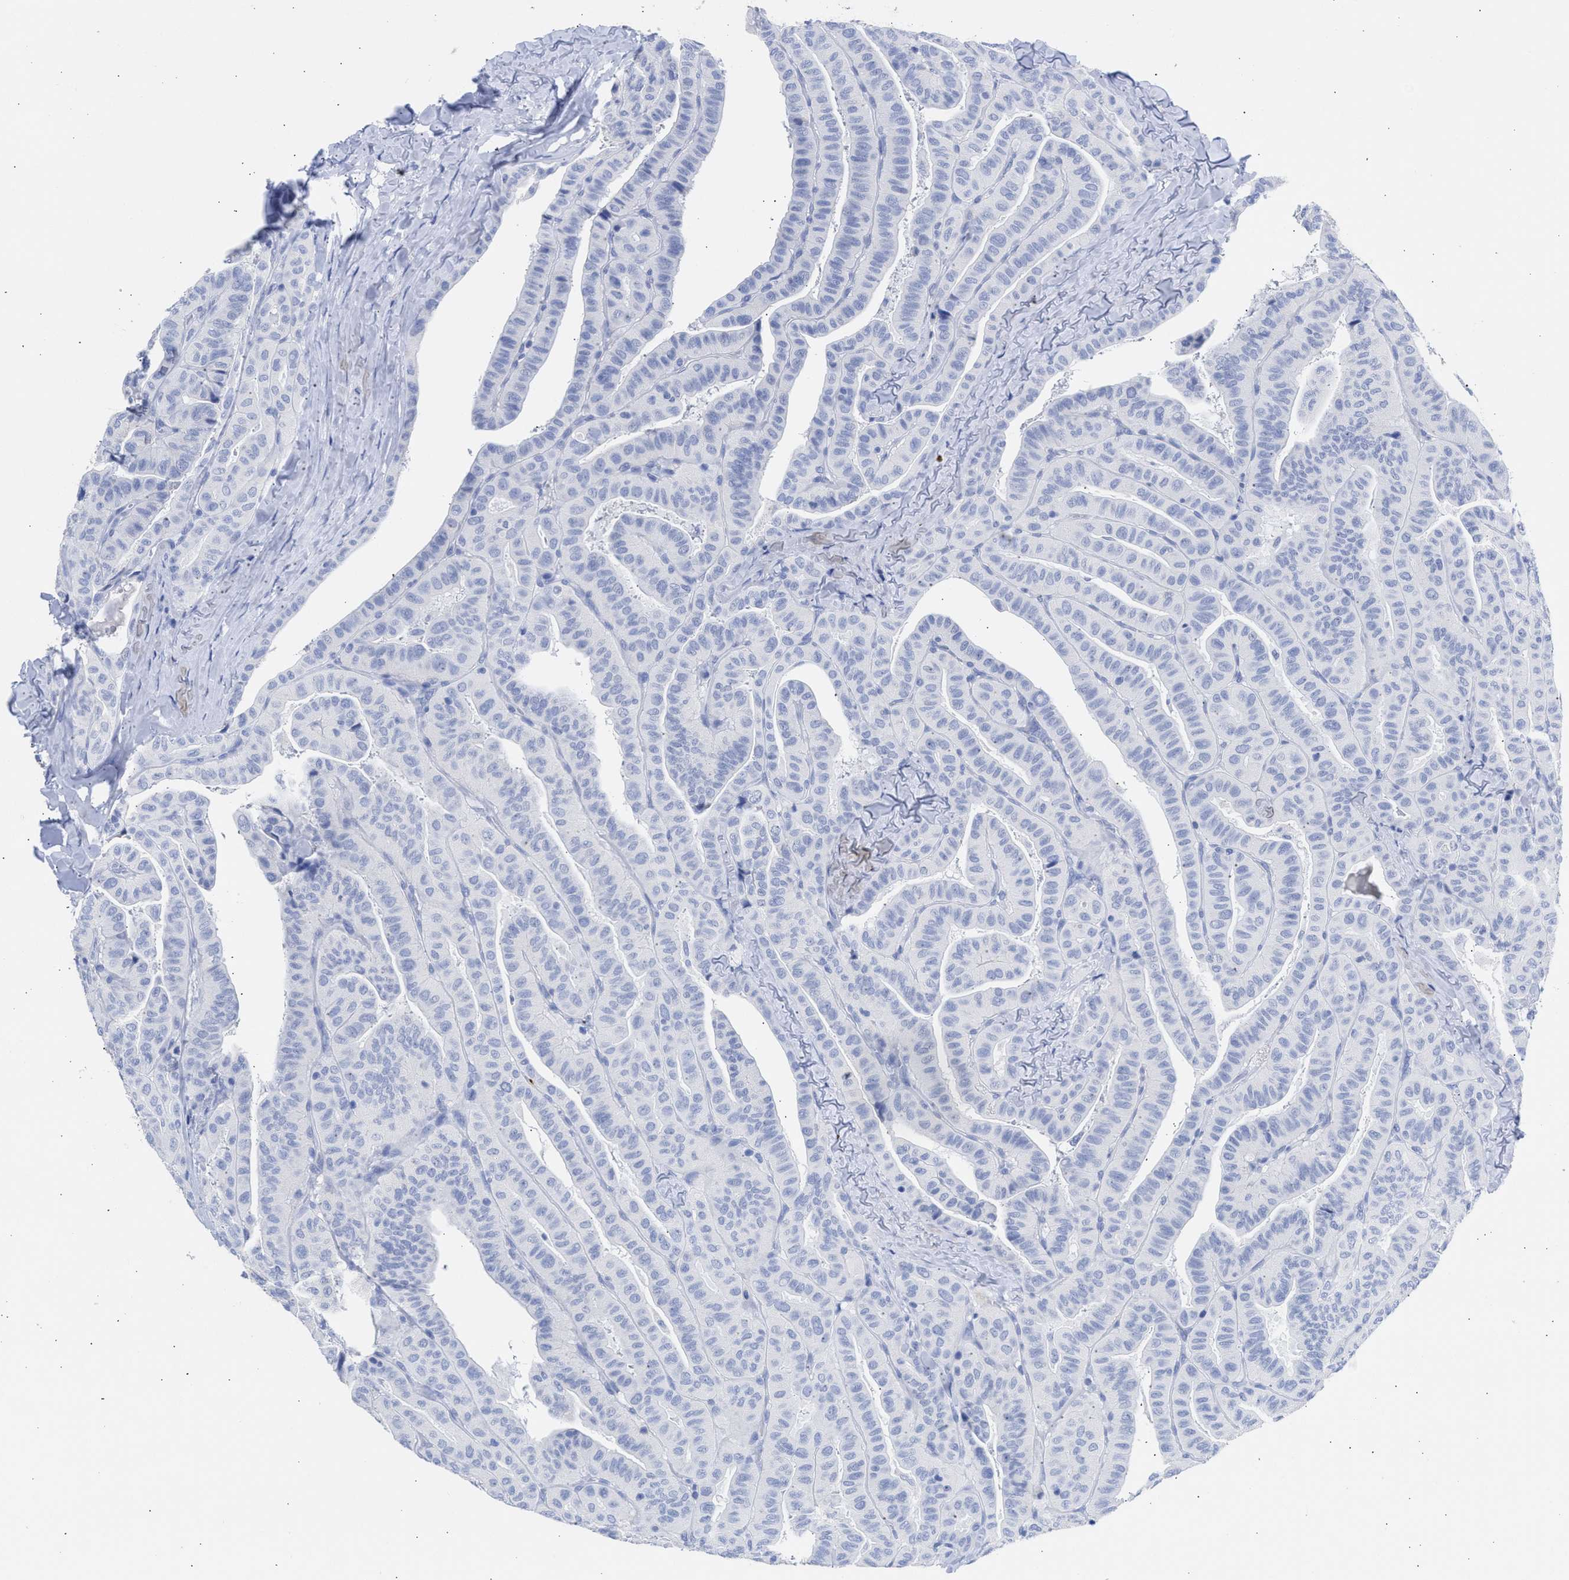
{"staining": {"intensity": "negative", "quantity": "none", "location": "none"}, "tissue": "thyroid cancer", "cell_type": "Tumor cells", "image_type": "cancer", "snomed": [{"axis": "morphology", "description": "Papillary adenocarcinoma, NOS"}, {"axis": "topography", "description": "Thyroid gland"}], "caption": "The histopathology image displays no significant expression in tumor cells of thyroid cancer (papillary adenocarcinoma).", "gene": "NCAM1", "patient": {"sex": "male", "age": 77}}